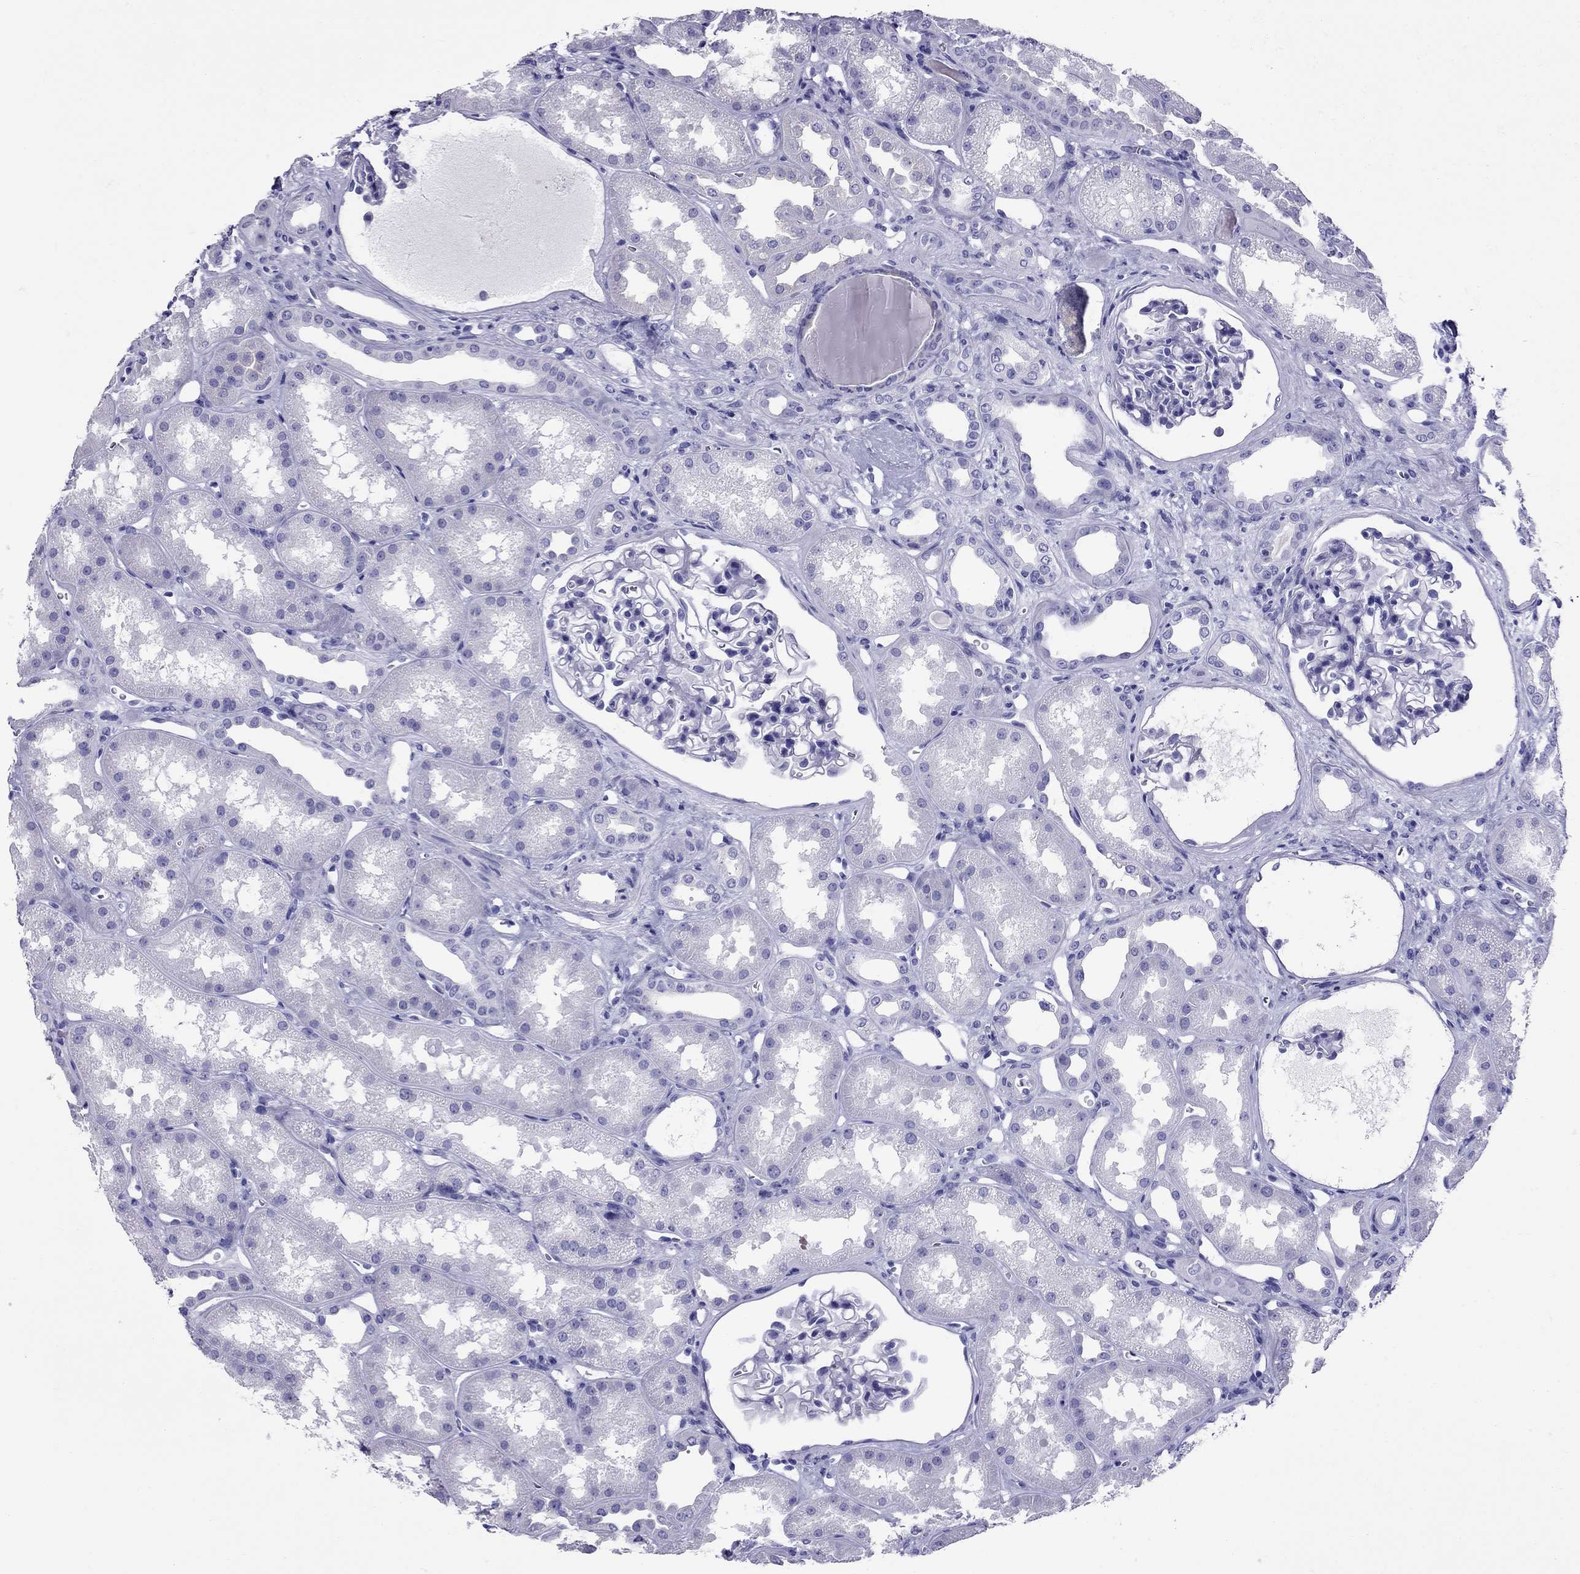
{"staining": {"intensity": "negative", "quantity": "none", "location": "none"}, "tissue": "kidney", "cell_type": "Cells in glomeruli", "image_type": "normal", "snomed": [{"axis": "morphology", "description": "Normal tissue, NOS"}, {"axis": "topography", "description": "Kidney"}], "caption": "This photomicrograph is of normal kidney stained with immunohistochemistry (IHC) to label a protein in brown with the nuclei are counter-stained blue. There is no positivity in cells in glomeruli.", "gene": "AVPR1B", "patient": {"sex": "male", "age": 61}}